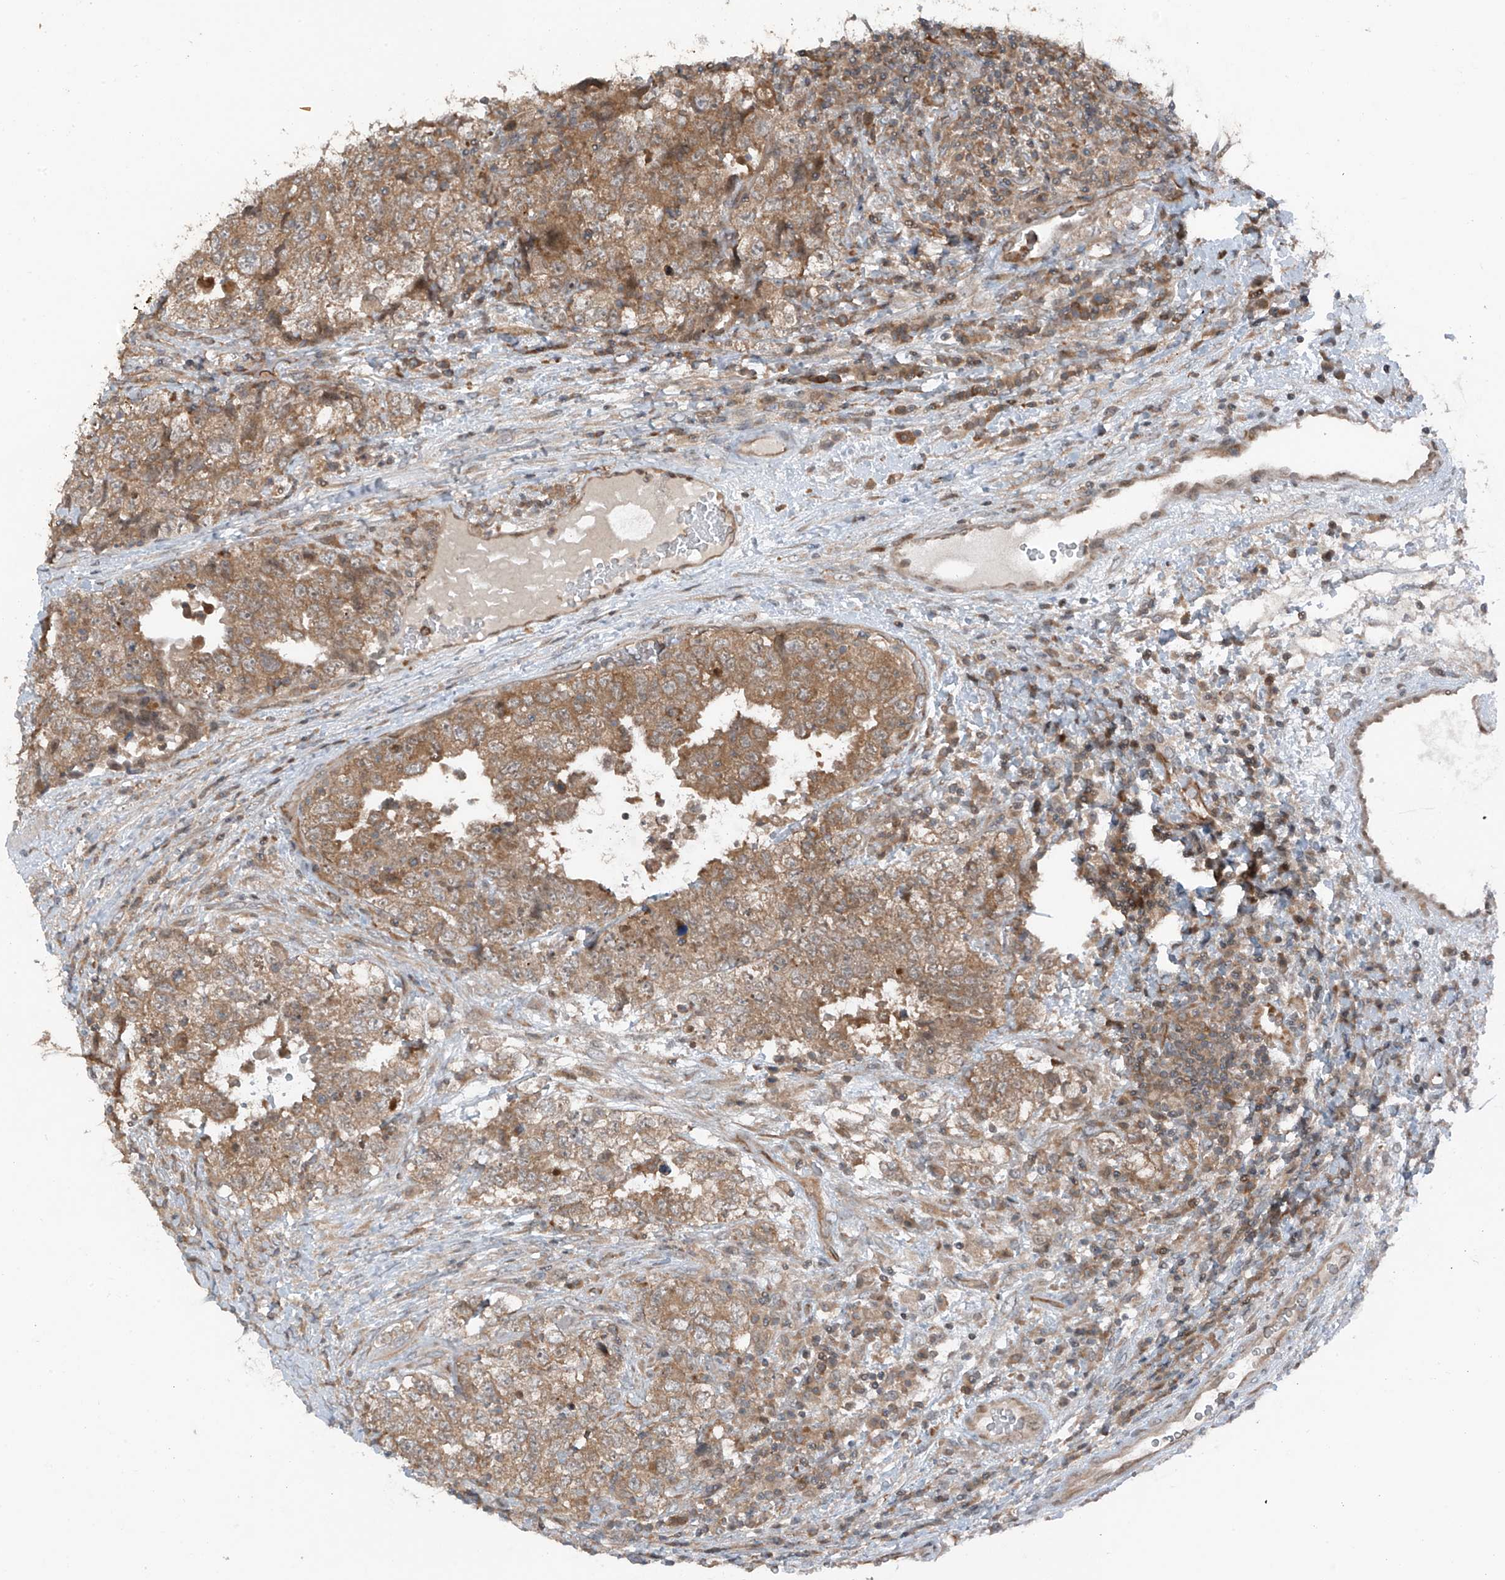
{"staining": {"intensity": "moderate", "quantity": ">75%", "location": "cytoplasmic/membranous"}, "tissue": "testis cancer", "cell_type": "Tumor cells", "image_type": "cancer", "snomed": [{"axis": "morphology", "description": "Carcinoma, Embryonal, NOS"}, {"axis": "topography", "description": "Testis"}], "caption": "Testis cancer stained with IHC displays moderate cytoplasmic/membranous staining in about >75% of tumor cells.", "gene": "TXNDC9", "patient": {"sex": "male", "age": 37}}